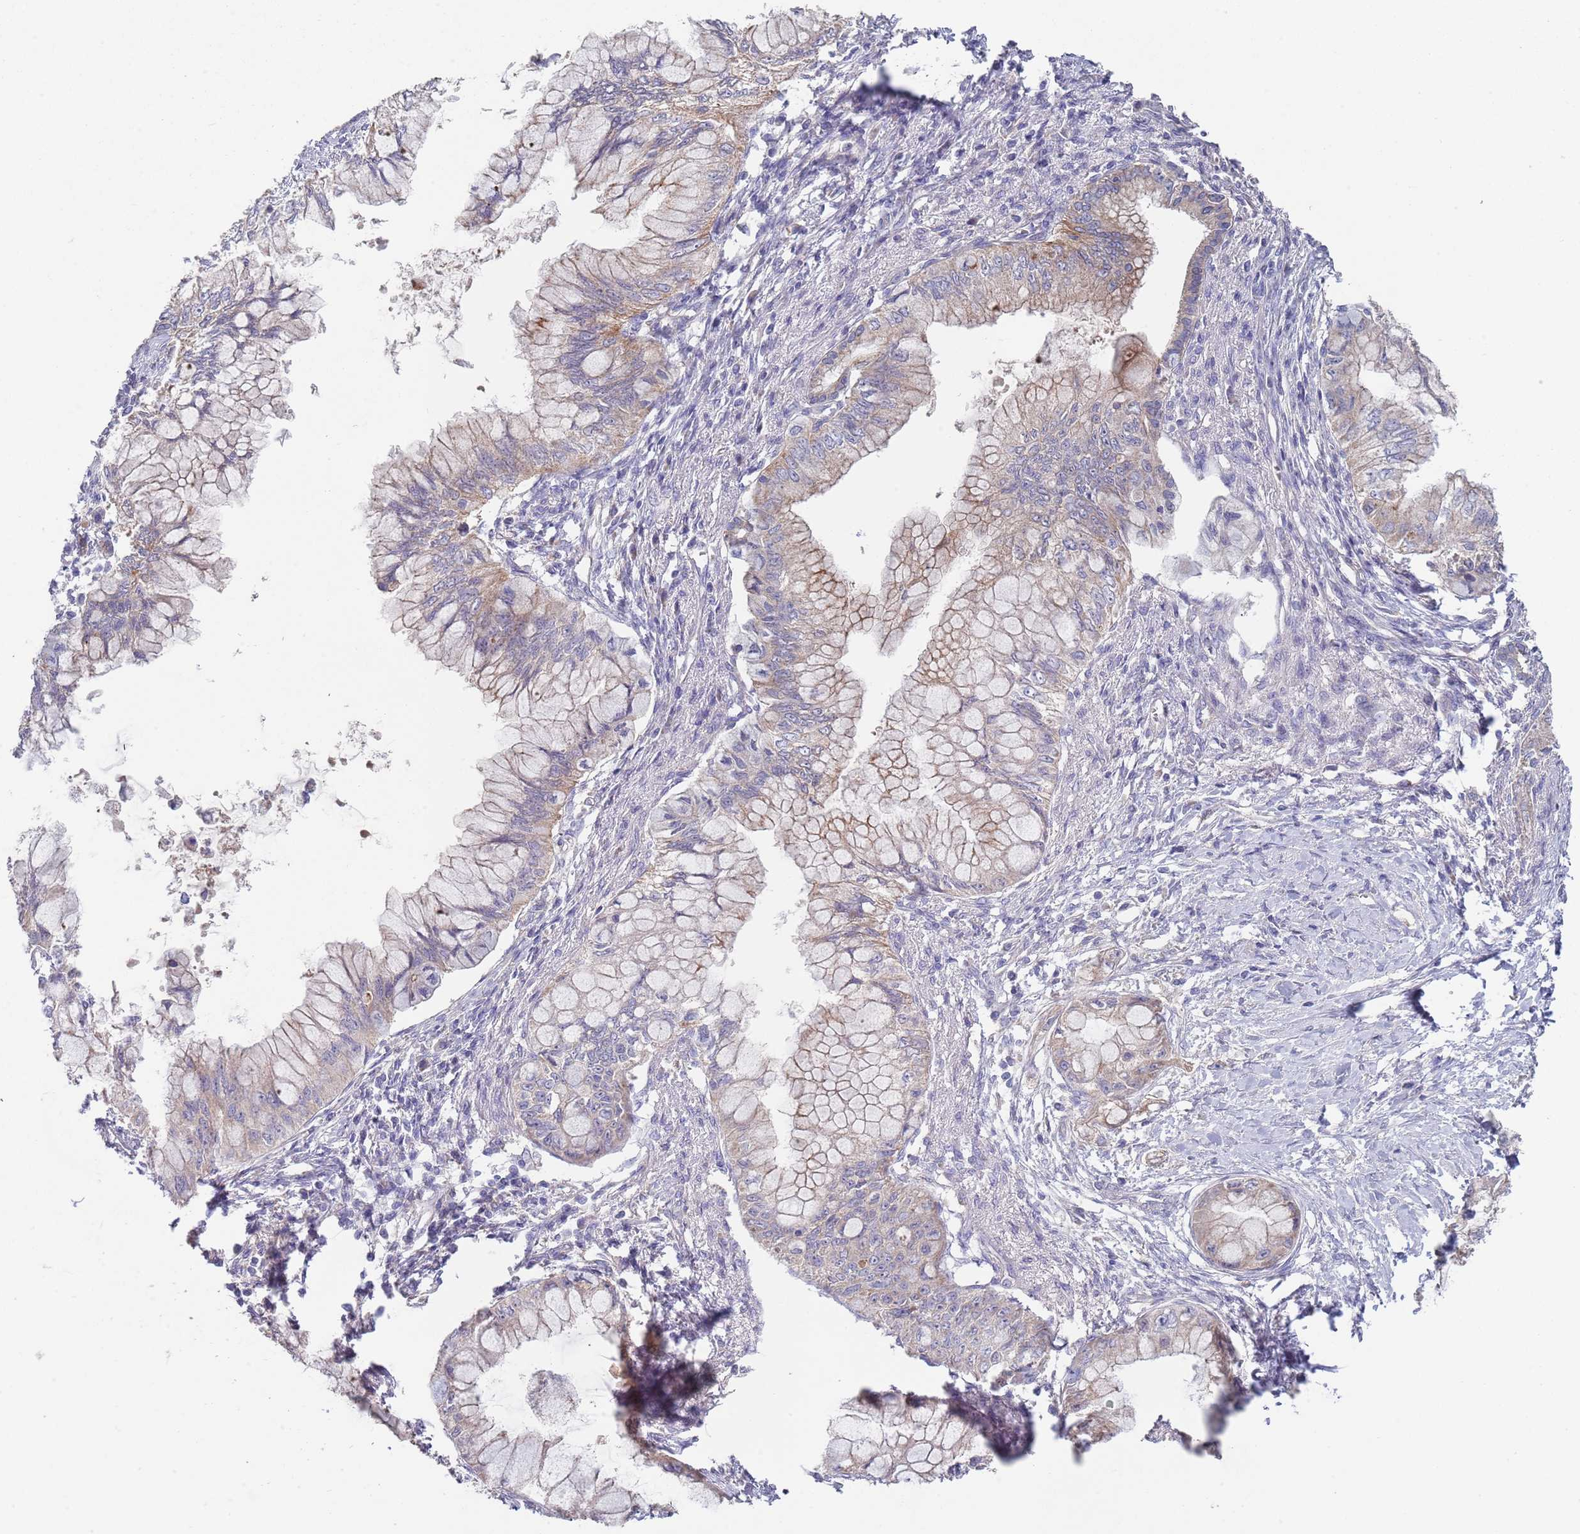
{"staining": {"intensity": "weak", "quantity": "<25%", "location": "cytoplasmic/membranous"}, "tissue": "pancreatic cancer", "cell_type": "Tumor cells", "image_type": "cancer", "snomed": [{"axis": "morphology", "description": "Adenocarcinoma, NOS"}, {"axis": "topography", "description": "Pancreas"}], "caption": "Adenocarcinoma (pancreatic) stained for a protein using IHC demonstrates no expression tumor cells.", "gene": "ABCC10", "patient": {"sex": "male", "age": 48}}